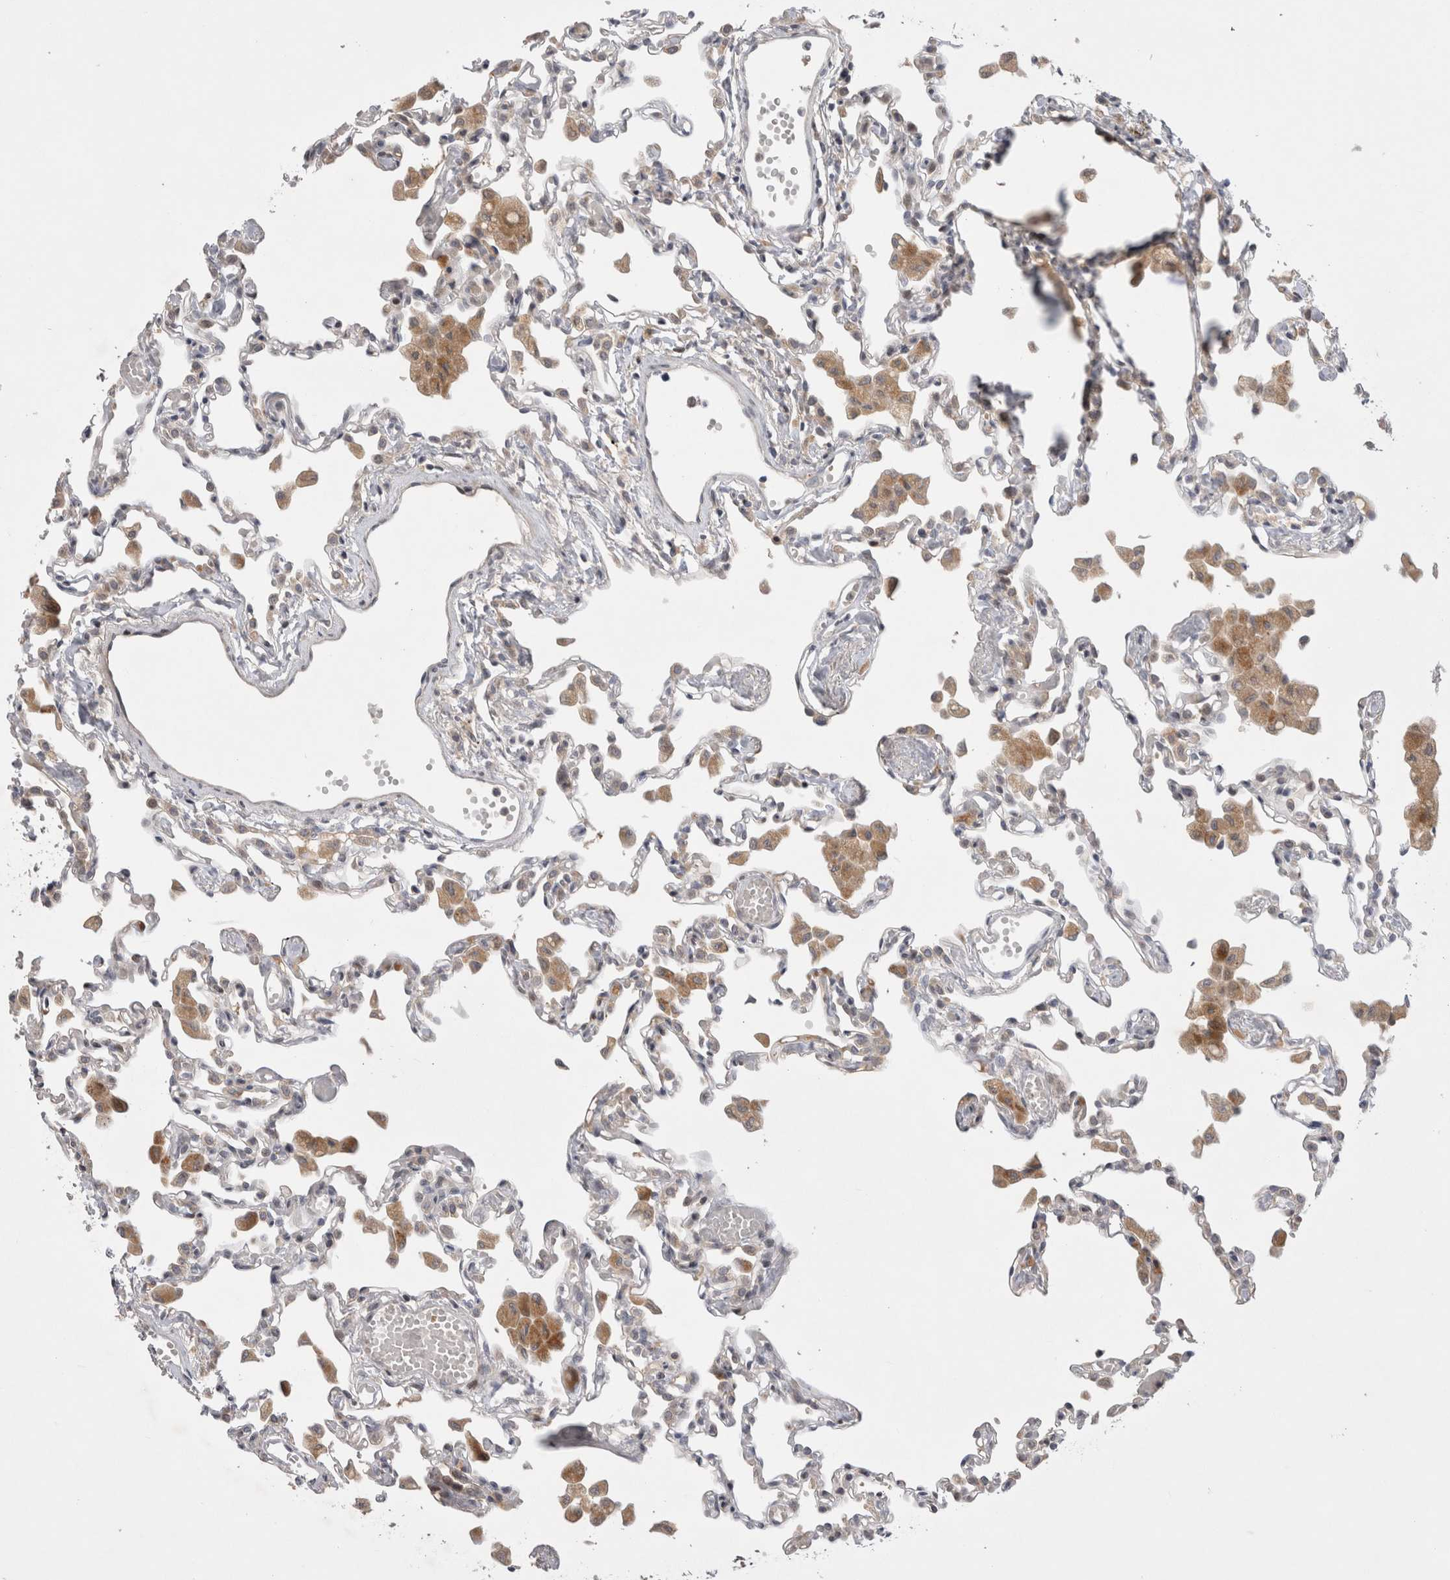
{"staining": {"intensity": "negative", "quantity": "none", "location": "none"}, "tissue": "lung", "cell_type": "Alveolar cells", "image_type": "normal", "snomed": [{"axis": "morphology", "description": "Normal tissue, NOS"}, {"axis": "topography", "description": "Bronchus"}, {"axis": "topography", "description": "Lung"}], "caption": "Immunohistochemistry (IHC) histopathology image of unremarkable human lung stained for a protein (brown), which demonstrates no staining in alveolar cells.", "gene": "PLEKHM1", "patient": {"sex": "female", "age": 49}}